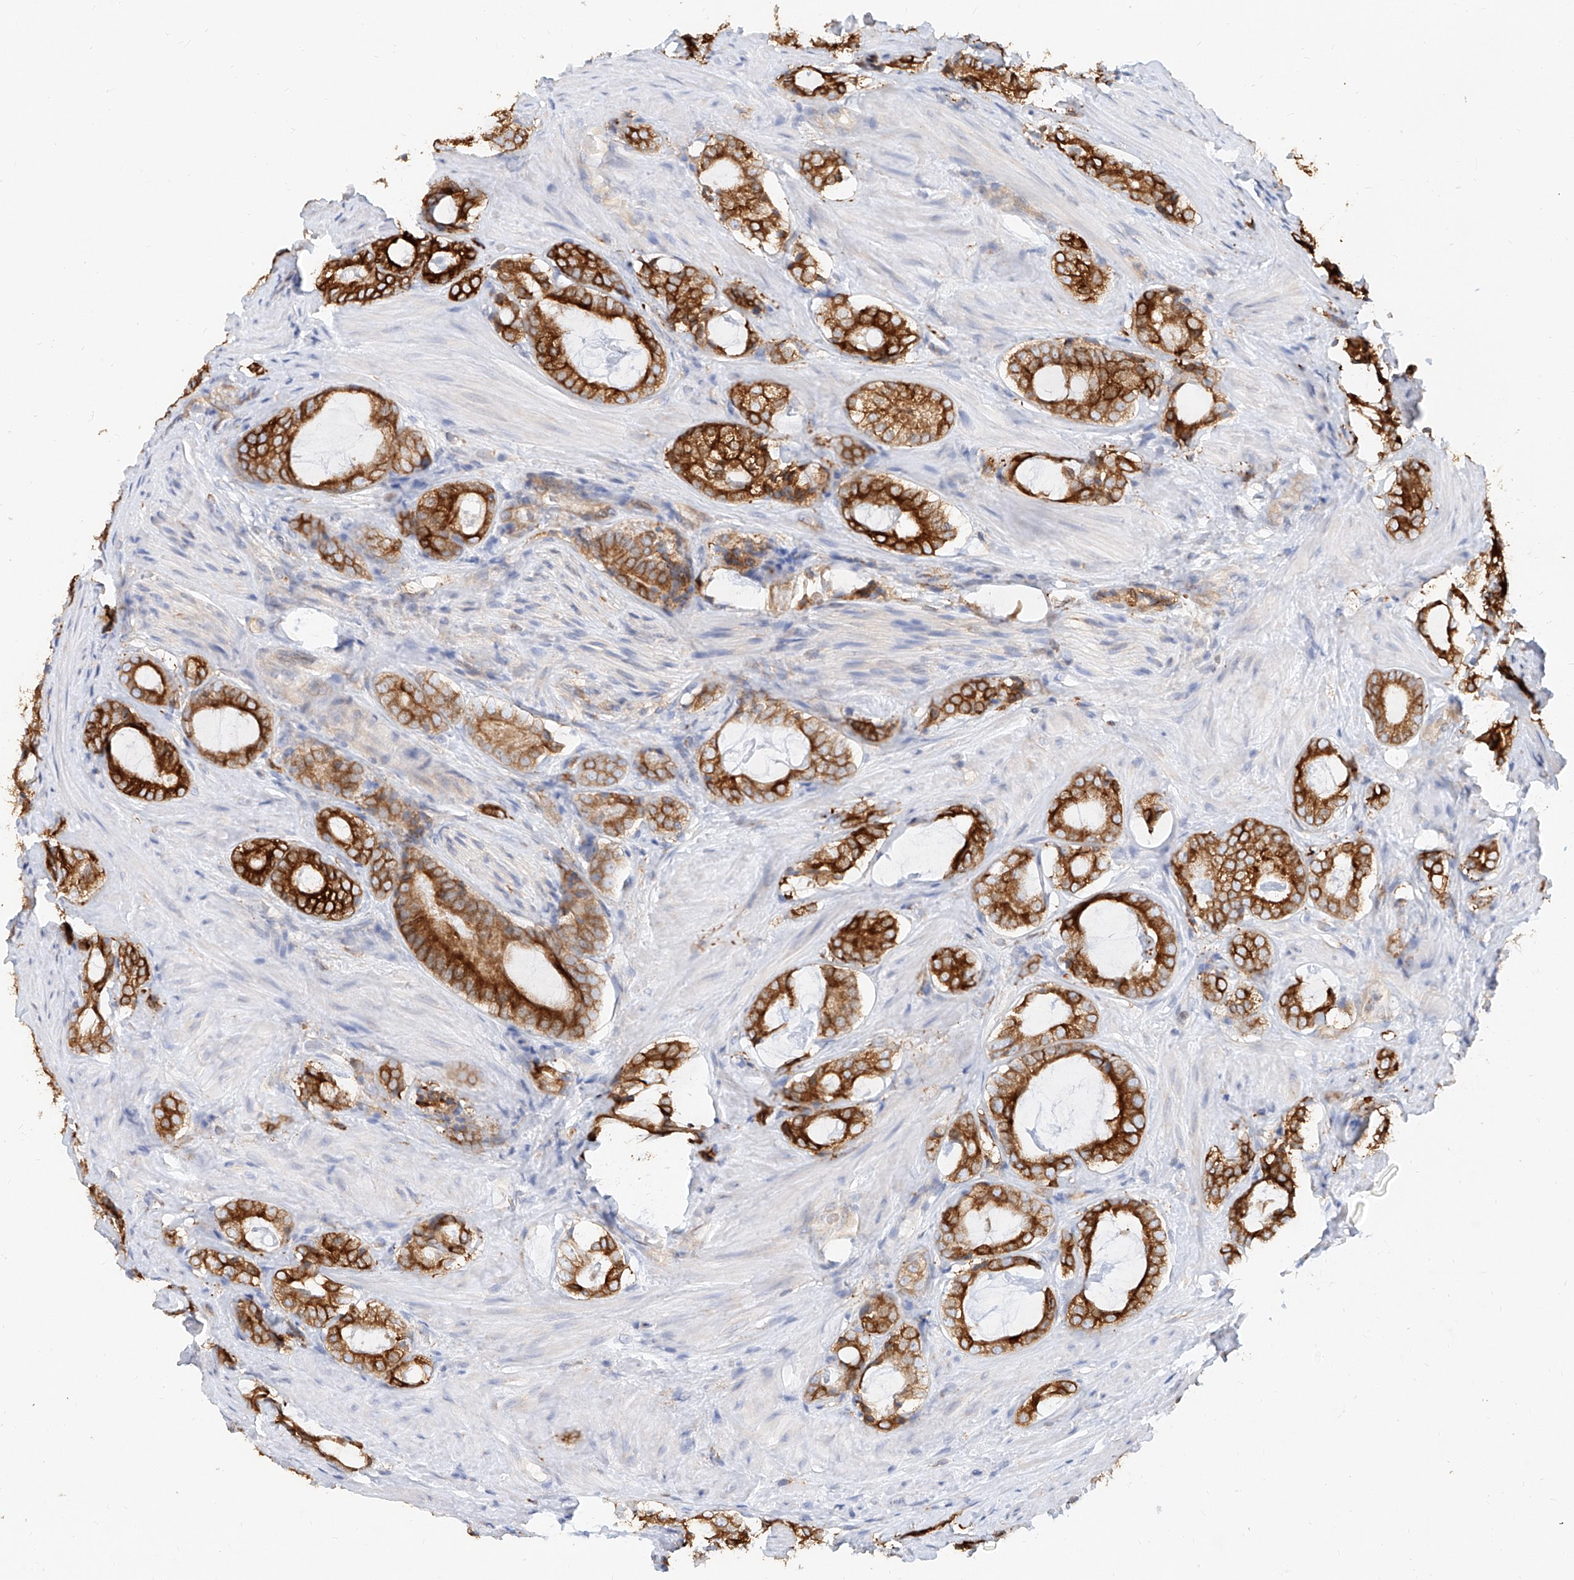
{"staining": {"intensity": "strong", "quantity": ">75%", "location": "cytoplasmic/membranous"}, "tissue": "prostate cancer", "cell_type": "Tumor cells", "image_type": "cancer", "snomed": [{"axis": "morphology", "description": "Adenocarcinoma, High grade"}, {"axis": "topography", "description": "Prostate"}], "caption": "A high amount of strong cytoplasmic/membranous expression is appreciated in about >75% of tumor cells in adenocarcinoma (high-grade) (prostate) tissue.", "gene": "DHRS7", "patient": {"sex": "male", "age": 63}}